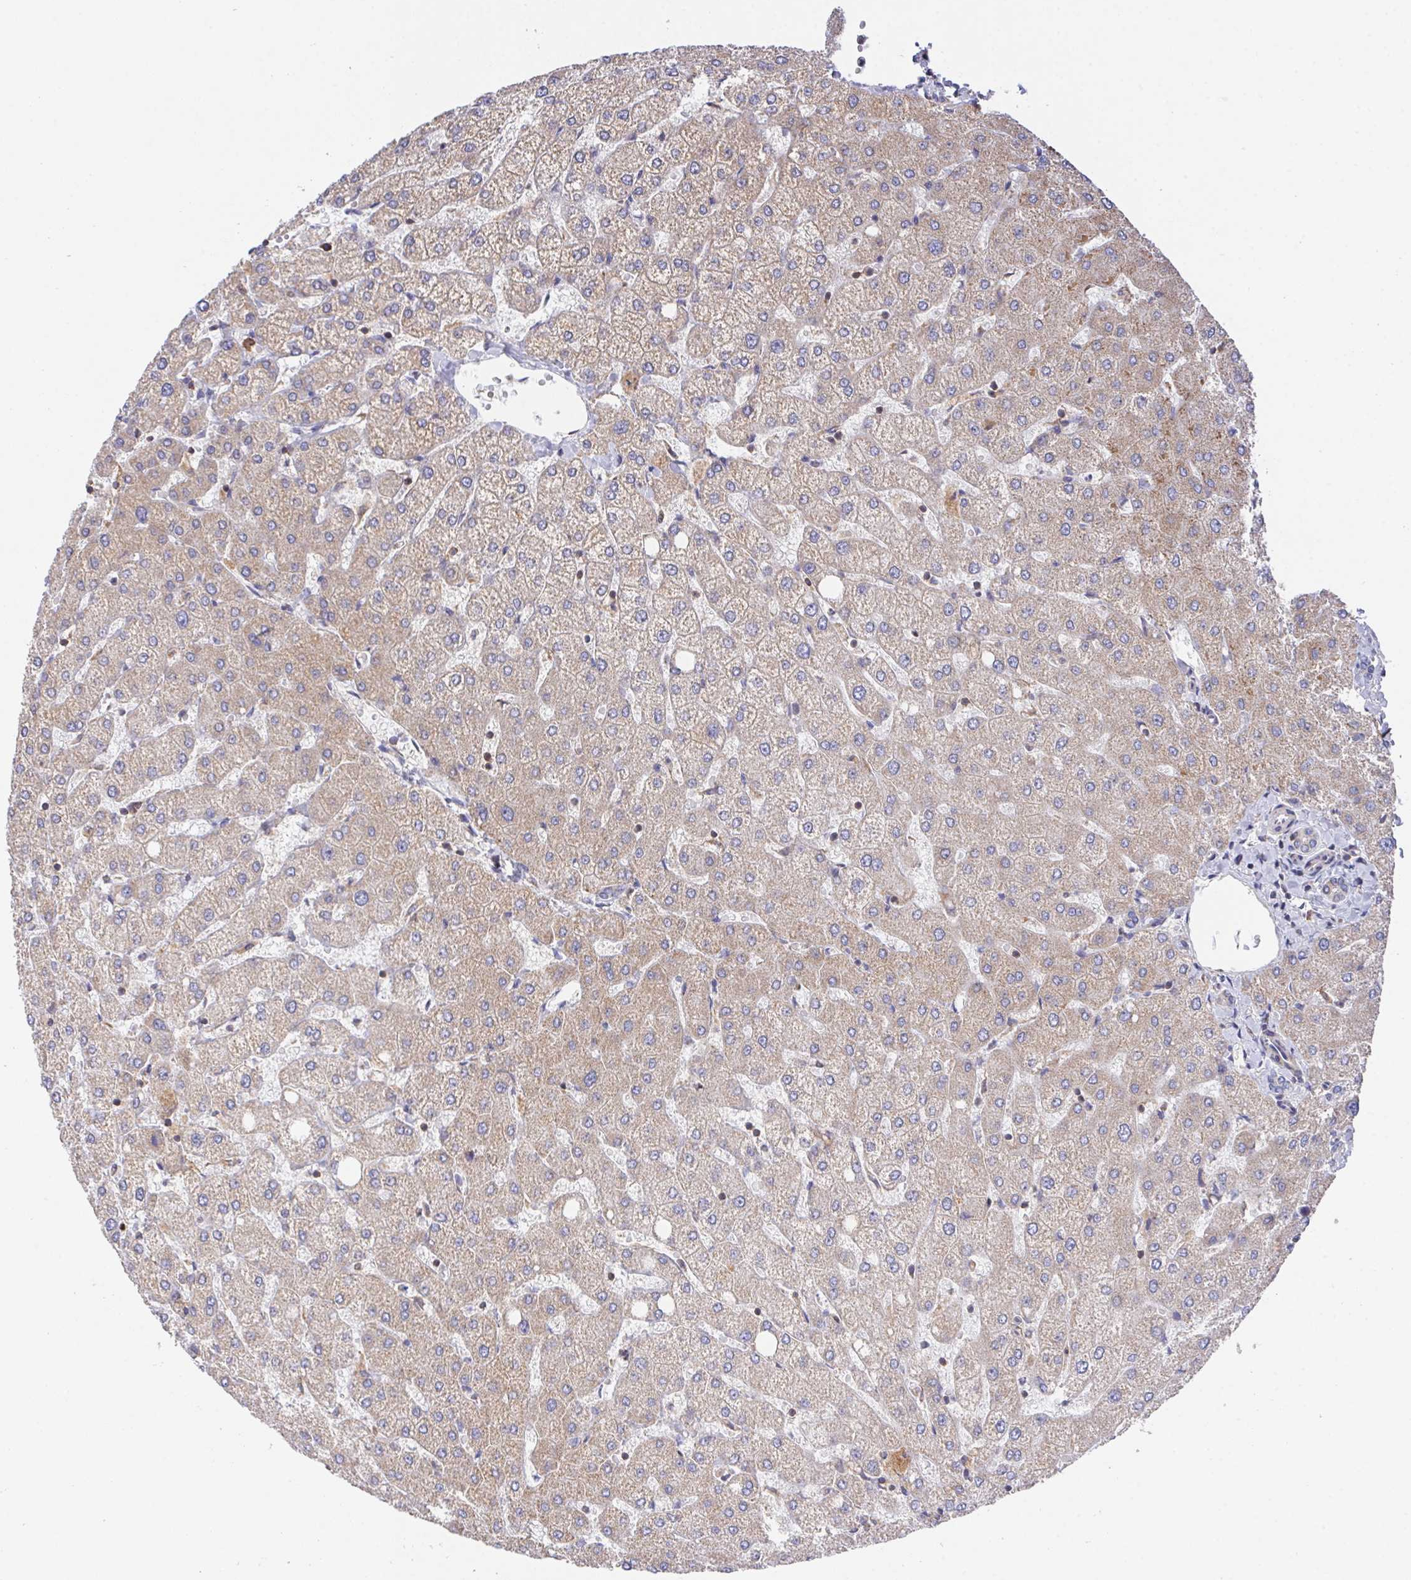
{"staining": {"intensity": "negative", "quantity": "none", "location": "none"}, "tissue": "liver", "cell_type": "Cholangiocytes", "image_type": "normal", "snomed": [{"axis": "morphology", "description": "Normal tissue, NOS"}, {"axis": "topography", "description": "Liver"}], "caption": "Photomicrograph shows no significant protein staining in cholangiocytes of benign liver.", "gene": "FAM241A", "patient": {"sex": "female", "age": 54}}